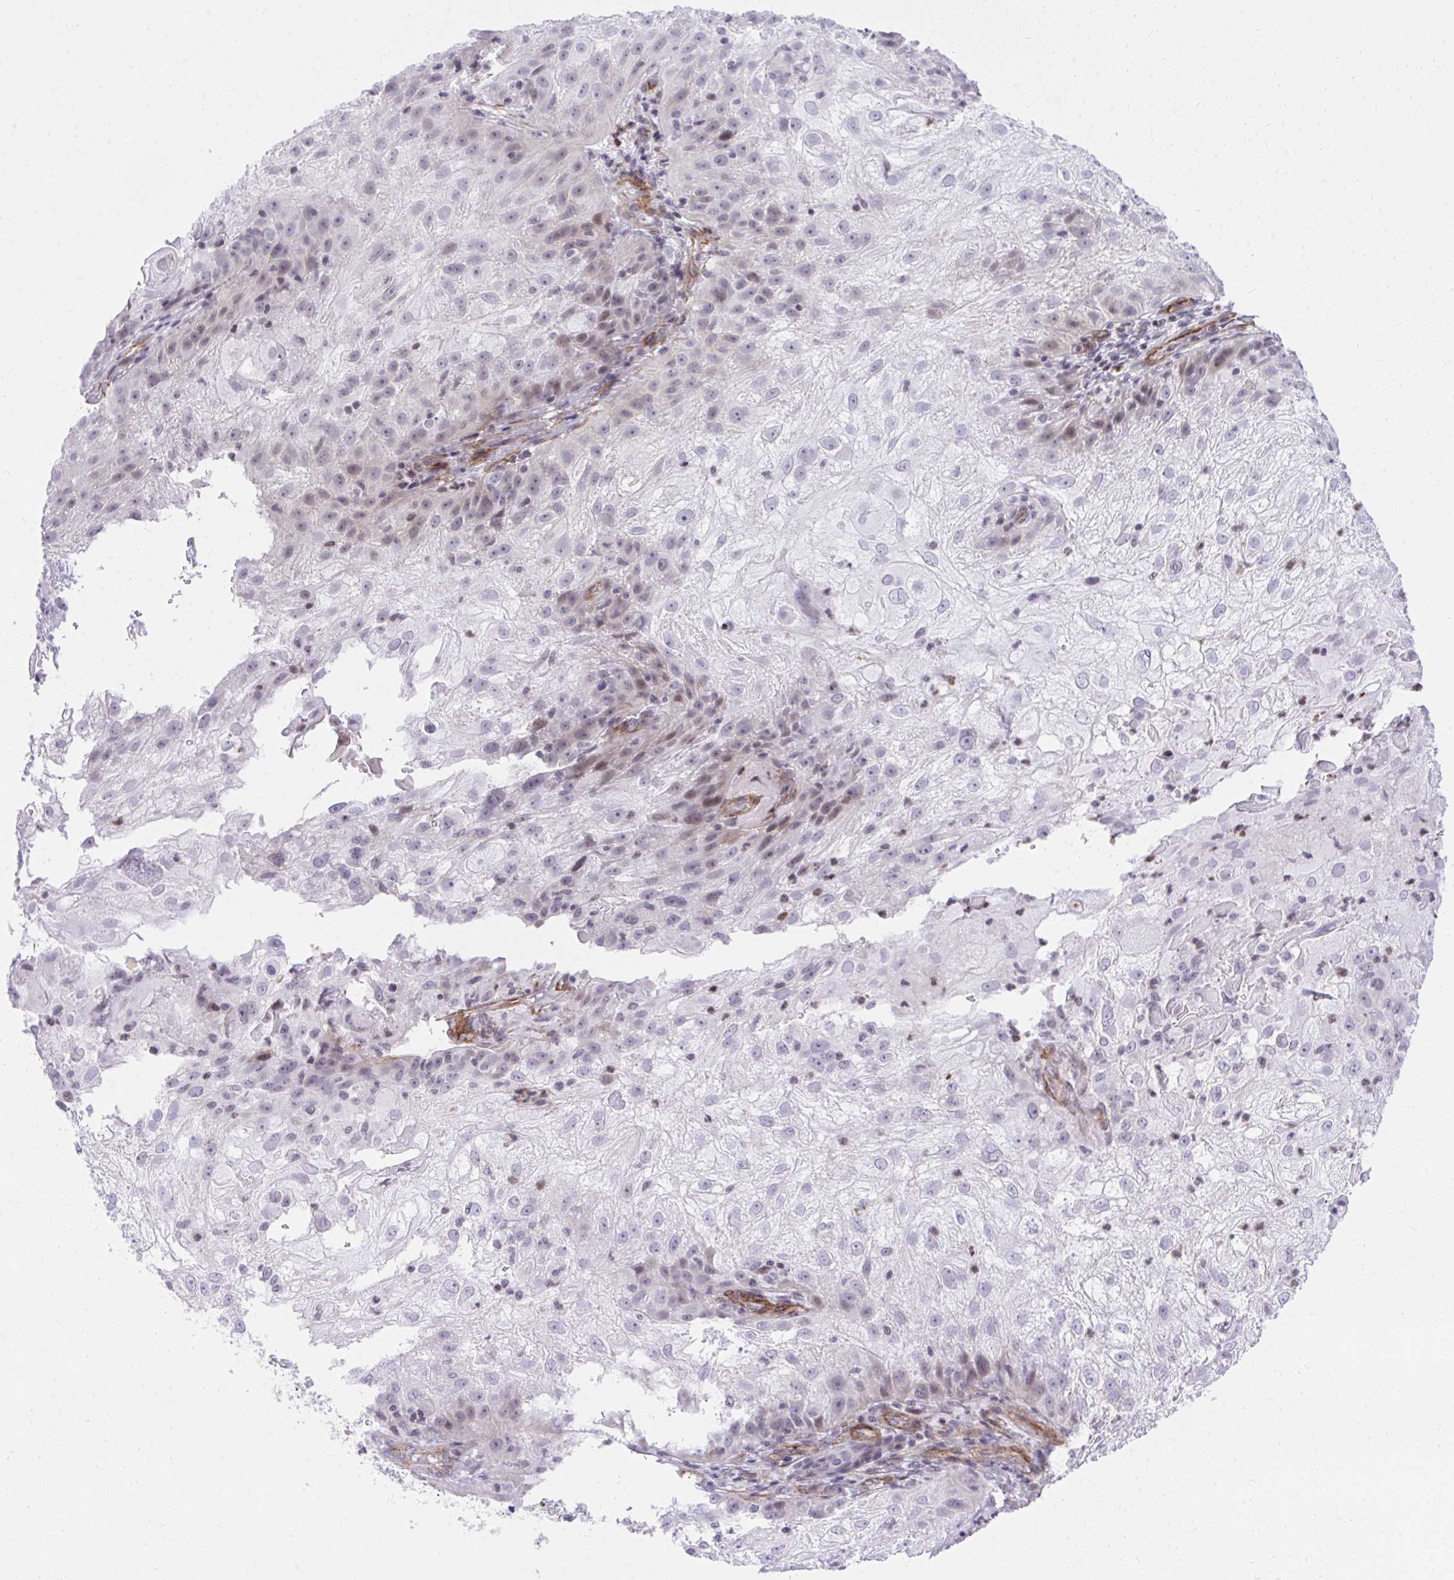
{"staining": {"intensity": "moderate", "quantity": "<25%", "location": "nuclear"}, "tissue": "skin cancer", "cell_type": "Tumor cells", "image_type": "cancer", "snomed": [{"axis": "morphology", "description": "Normal tissue, NOS"}, {"axis": "morphology", "description": "Squamous cell carcinoma, NOS"}, {"axis": "topography", "description": "Skin"}], "caption": "Tumor cells display low levels of moderate nuclear positivity in about <25% of cells in squamous cell carcinoma (skin).", "gene": "KCNN4", "patient": {"sex": "female", "age": 83}}